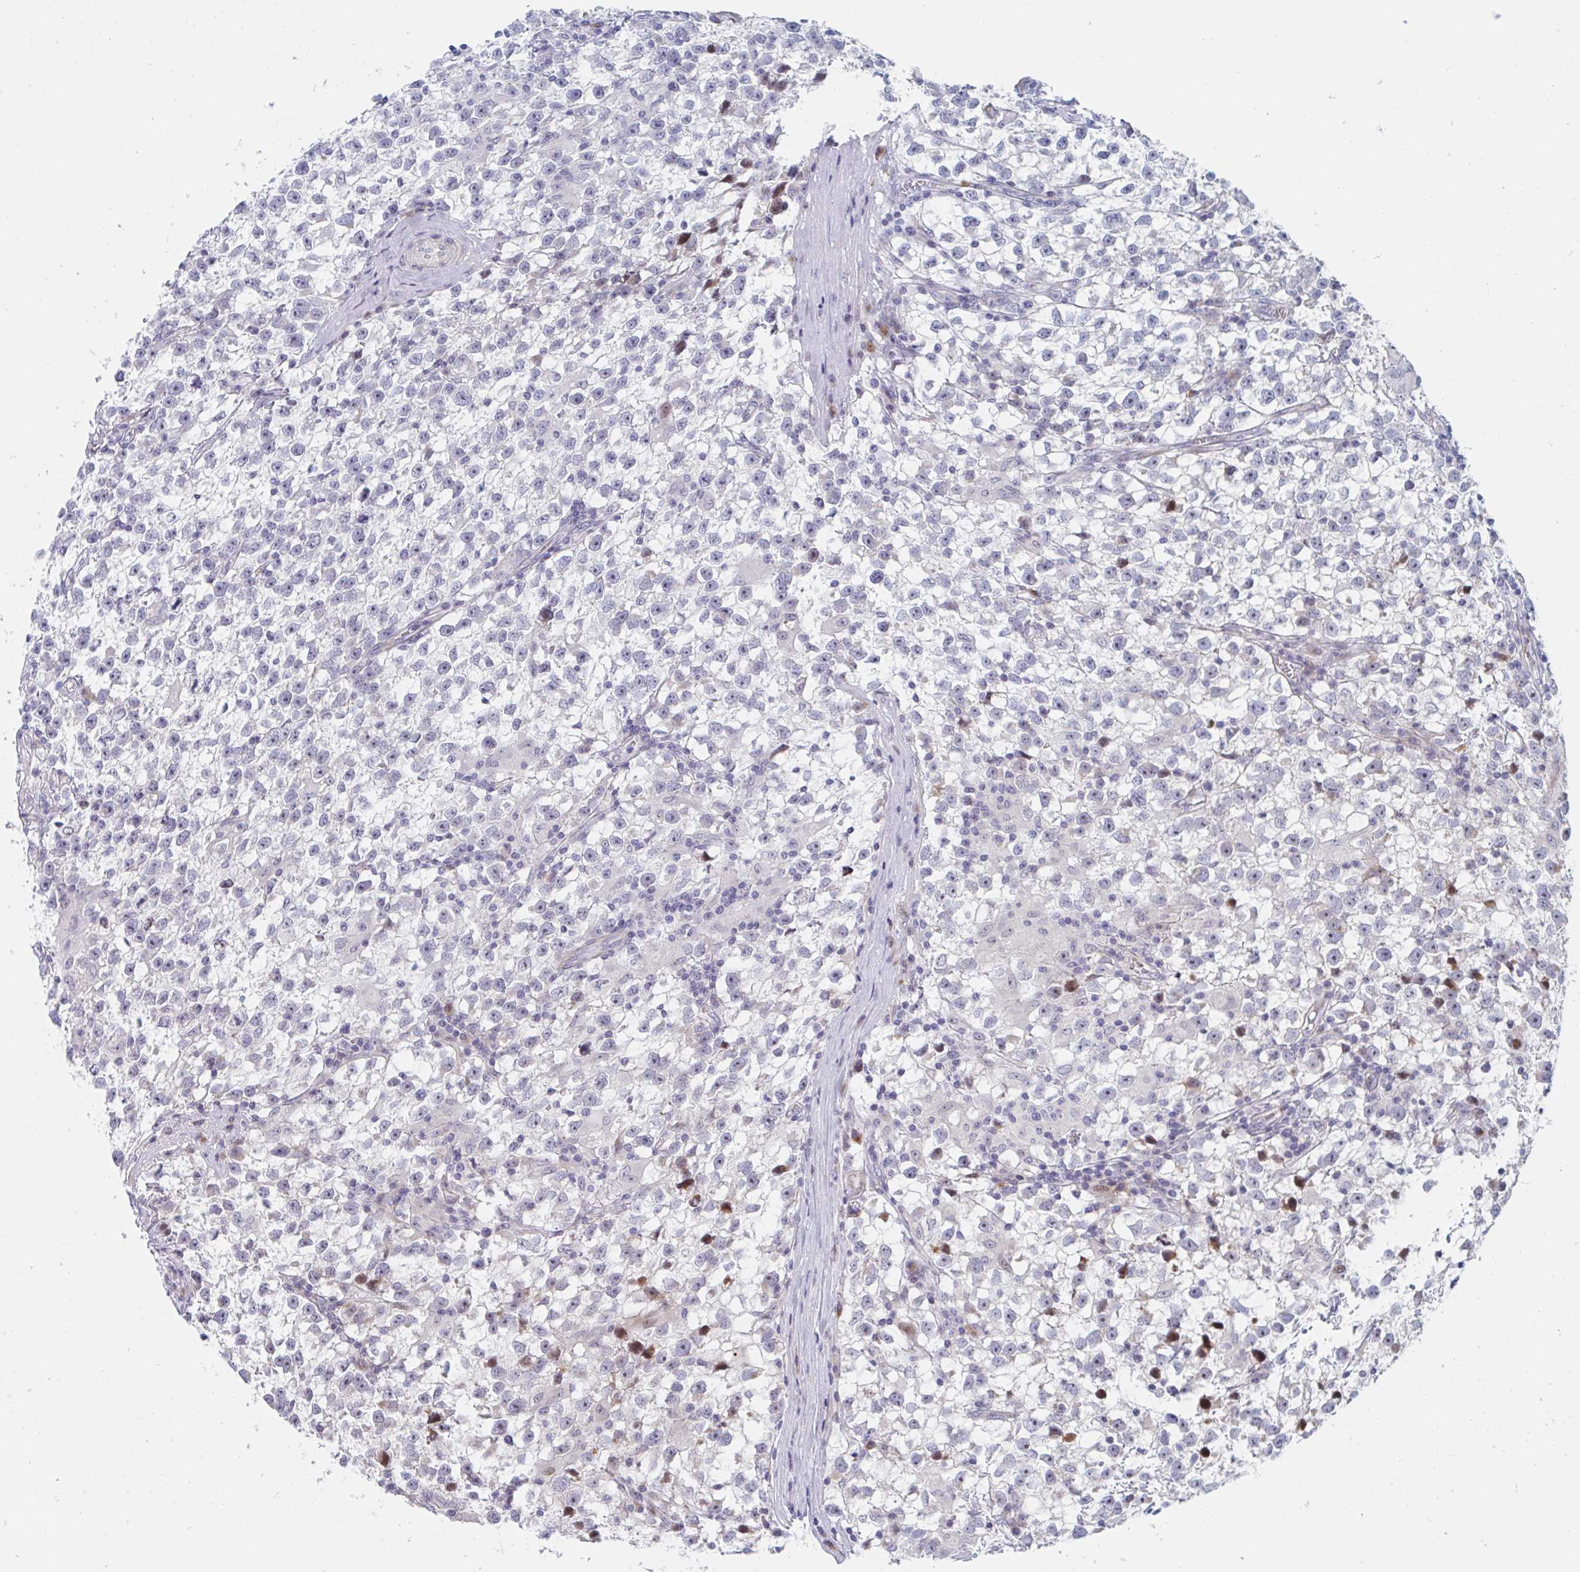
{"staining": {"intensity": "negative", "quantity": "none", "location": "none"}, "tissue": "testis cancer", "cell_type": "Tumor cells", "image_type": "cancer", "snomed": [{"axis": "morphology", "description": "Seminoma, NOS"}, {"axis": "topography", "description": "Testis"}], "caption": "Testis seminoma was stained to show a protein in brown. There is no significant staining in tumor cells. (IHC, brightfield microscopy, high magnification).", "gene": "DUXA", "patient": {"sex": "male", "age": 31}}